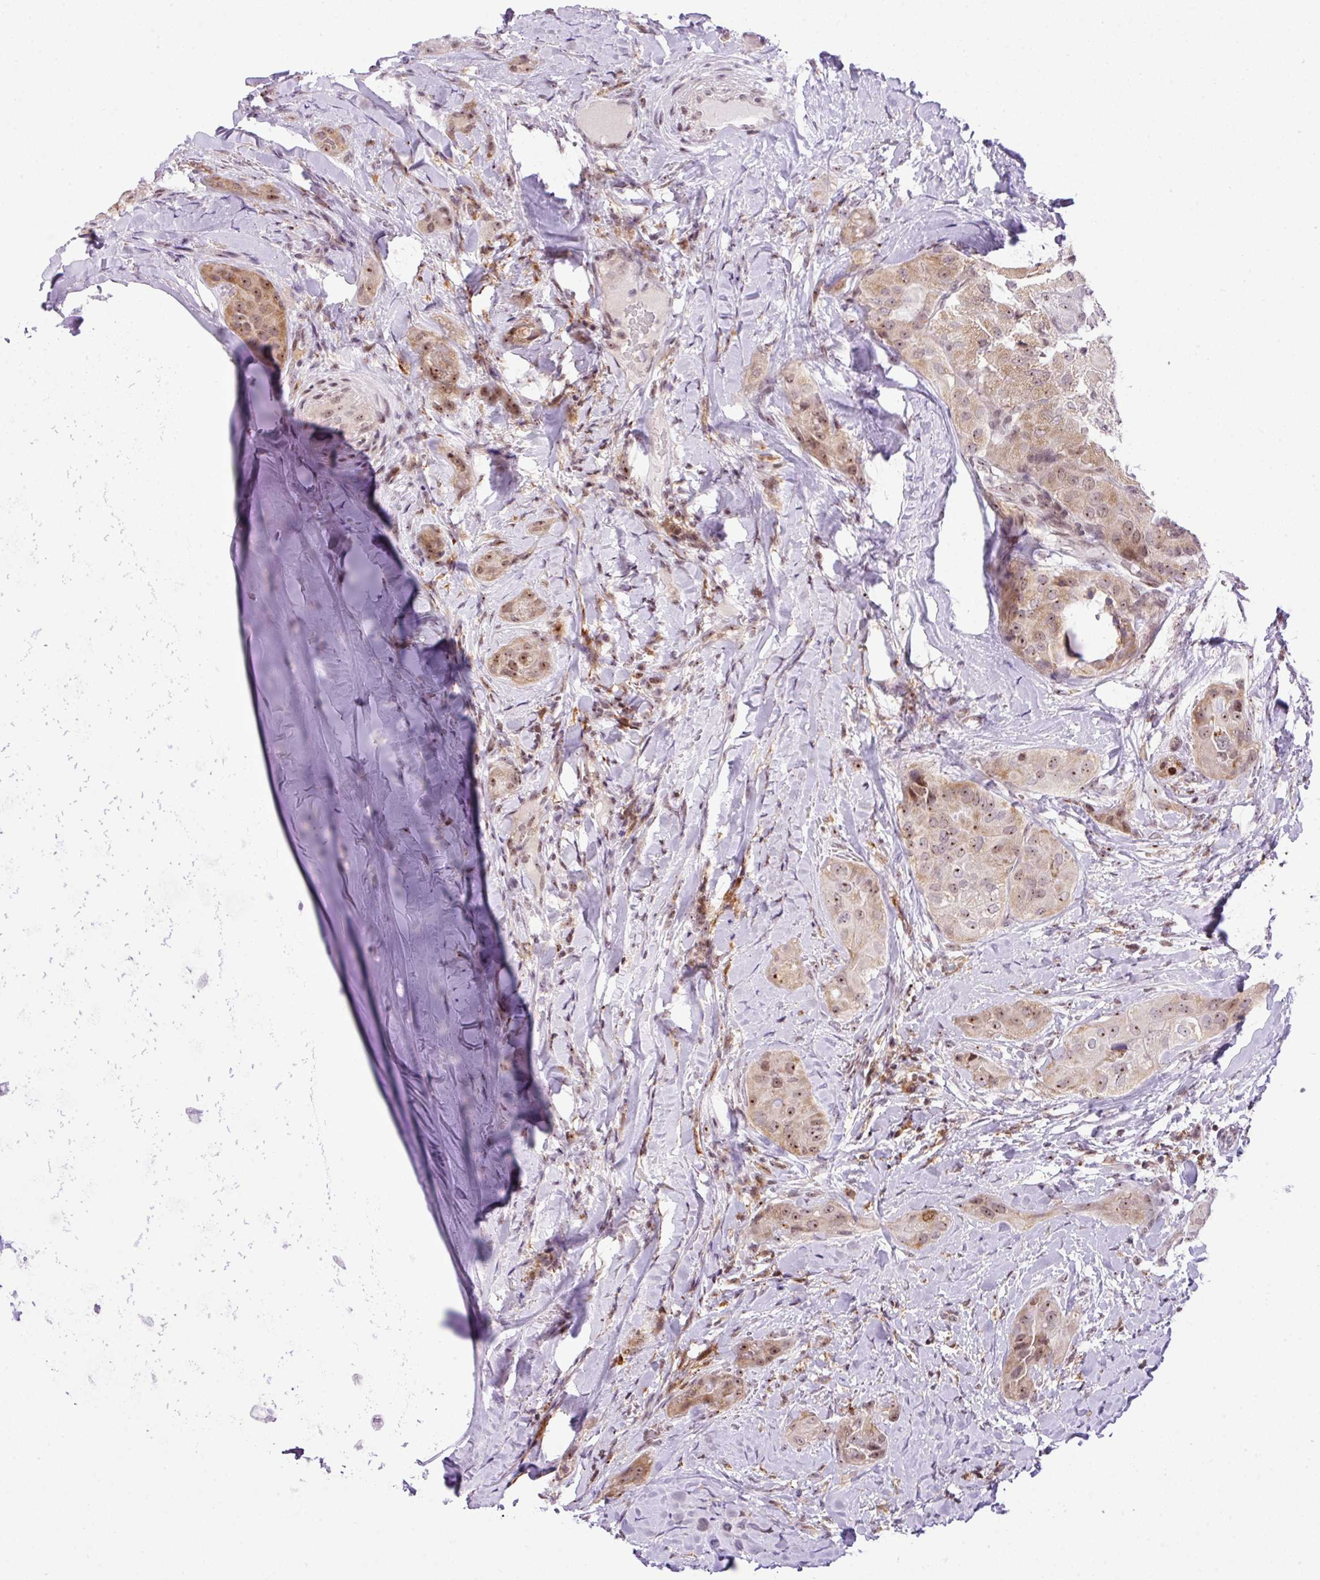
{"staining": {"intensity": "moderate", "quantity": ">75%", "location": "cytoplasmic/membranous,nuclear"}, "tissue": "thyroid cancer", "cell_type": "Tumor cells", "image_type": "cancer", "snomed": [{"axis": "morphology", "description": "Normal tissue, NOS"}, {"axis": "morphology", "description": "Papillary adenocarcinoma, NOS"}, {"axis": "topography", "description": "Thyroid gland"}], "caption": "Thyroid cancer stained with DAB immunohistochemistry (IHC) shows medium levels of moderate cytoplasmic/membranous and nuclear staining in about >75% of tumor cells. The protein of interest is shown in brown color, while the nuclei are stained blue.", "gene": "CCDC137", "patient": {"sex": "female", "age": 59}}